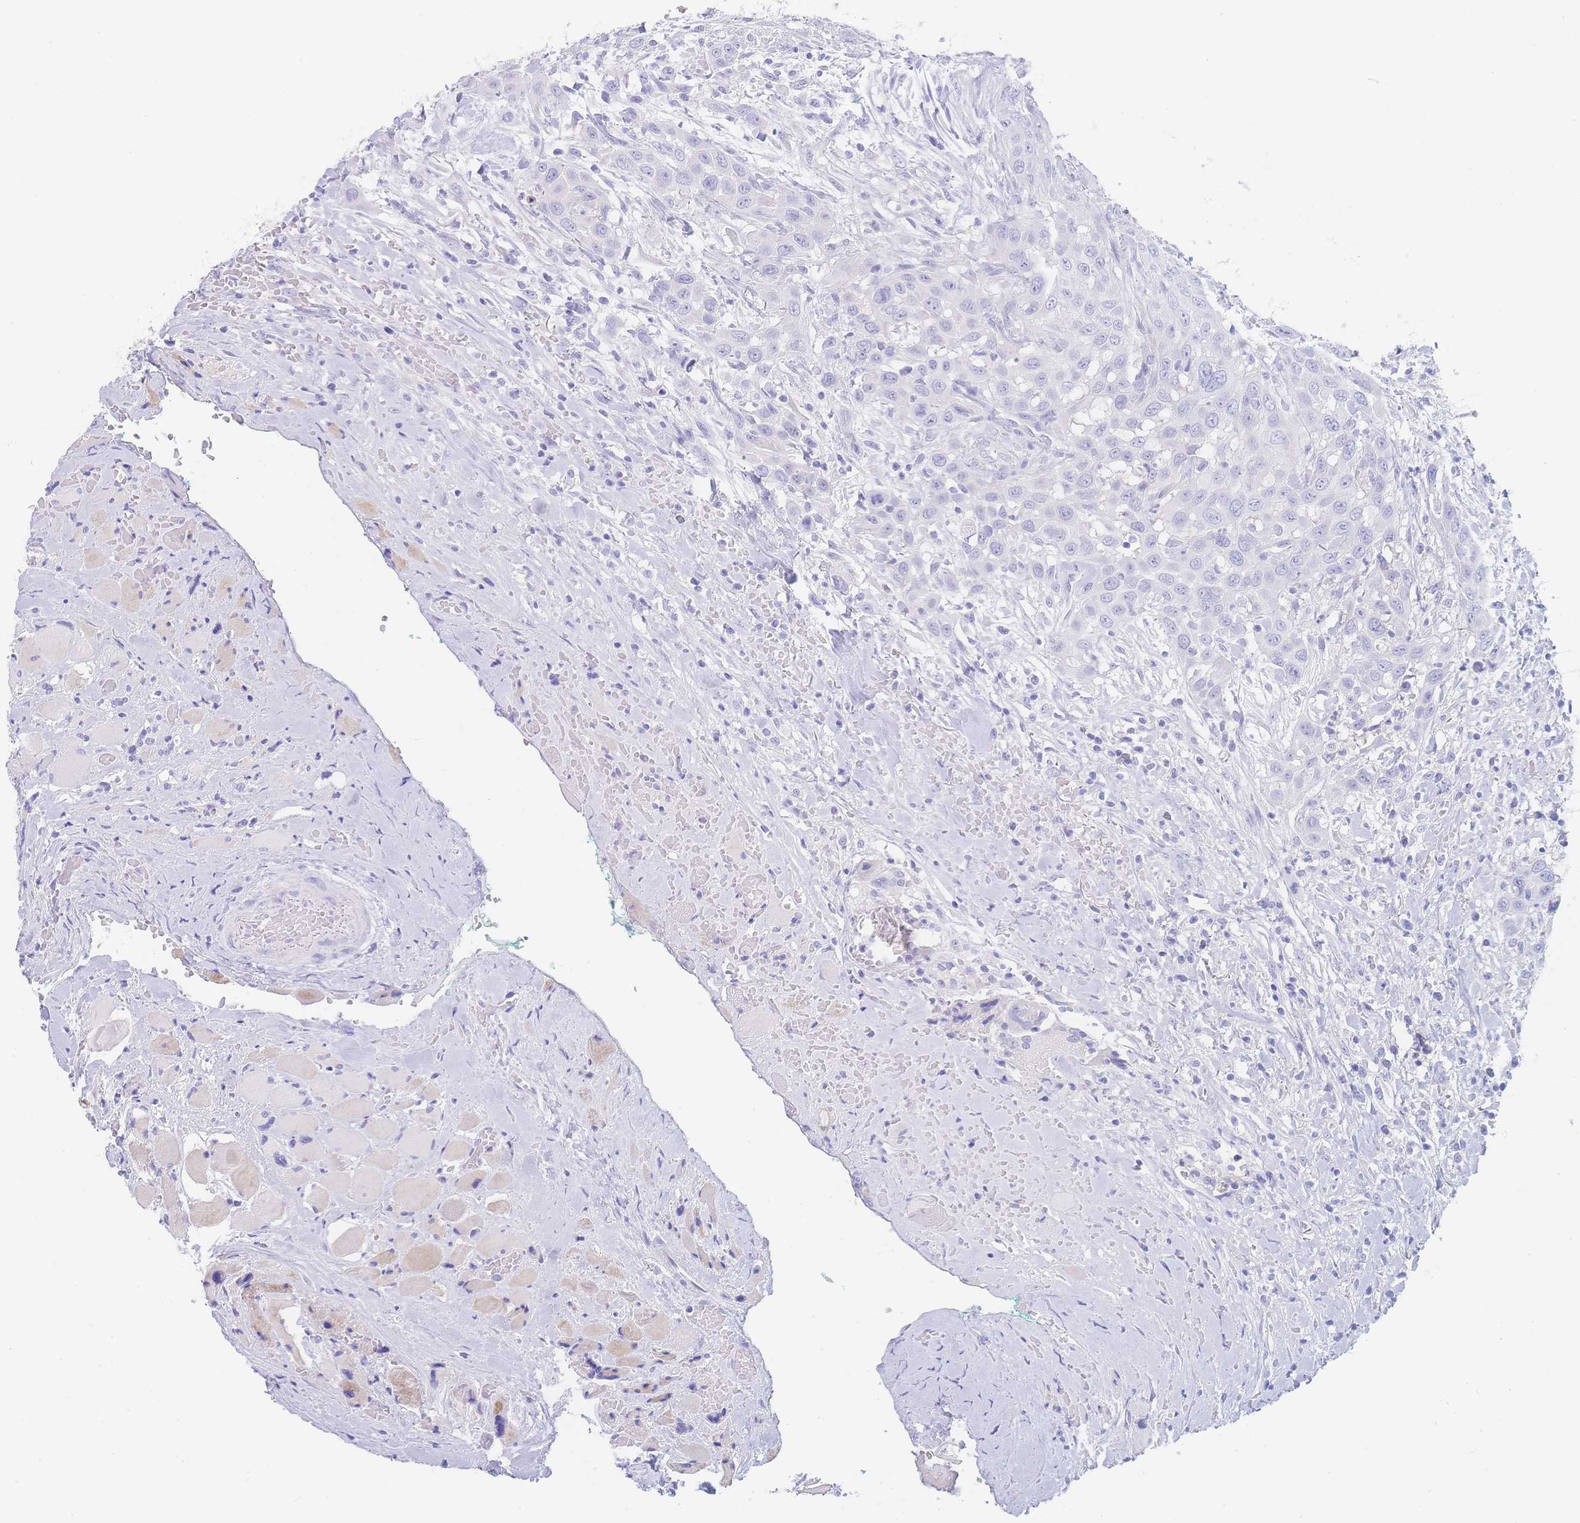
{"staining": {"intensity": "negative", "quantity": "none", "location": "none"}, "tissue": "head and neck cancer", "cell_type": "Tumor cells", "image_type": "cancer", "snomed": [{"axis": "morphology", "description": "Squamous cell carcinoma, NOS"}, {"axis": "topography", "description": "Head-Neck"}], "caption": "Immunohistochemical staining of head and neck cancer reveals no significant expression in tumor cells.", "gene": "LZTFL1", "patient": {"sex": "male", "age": 81}}